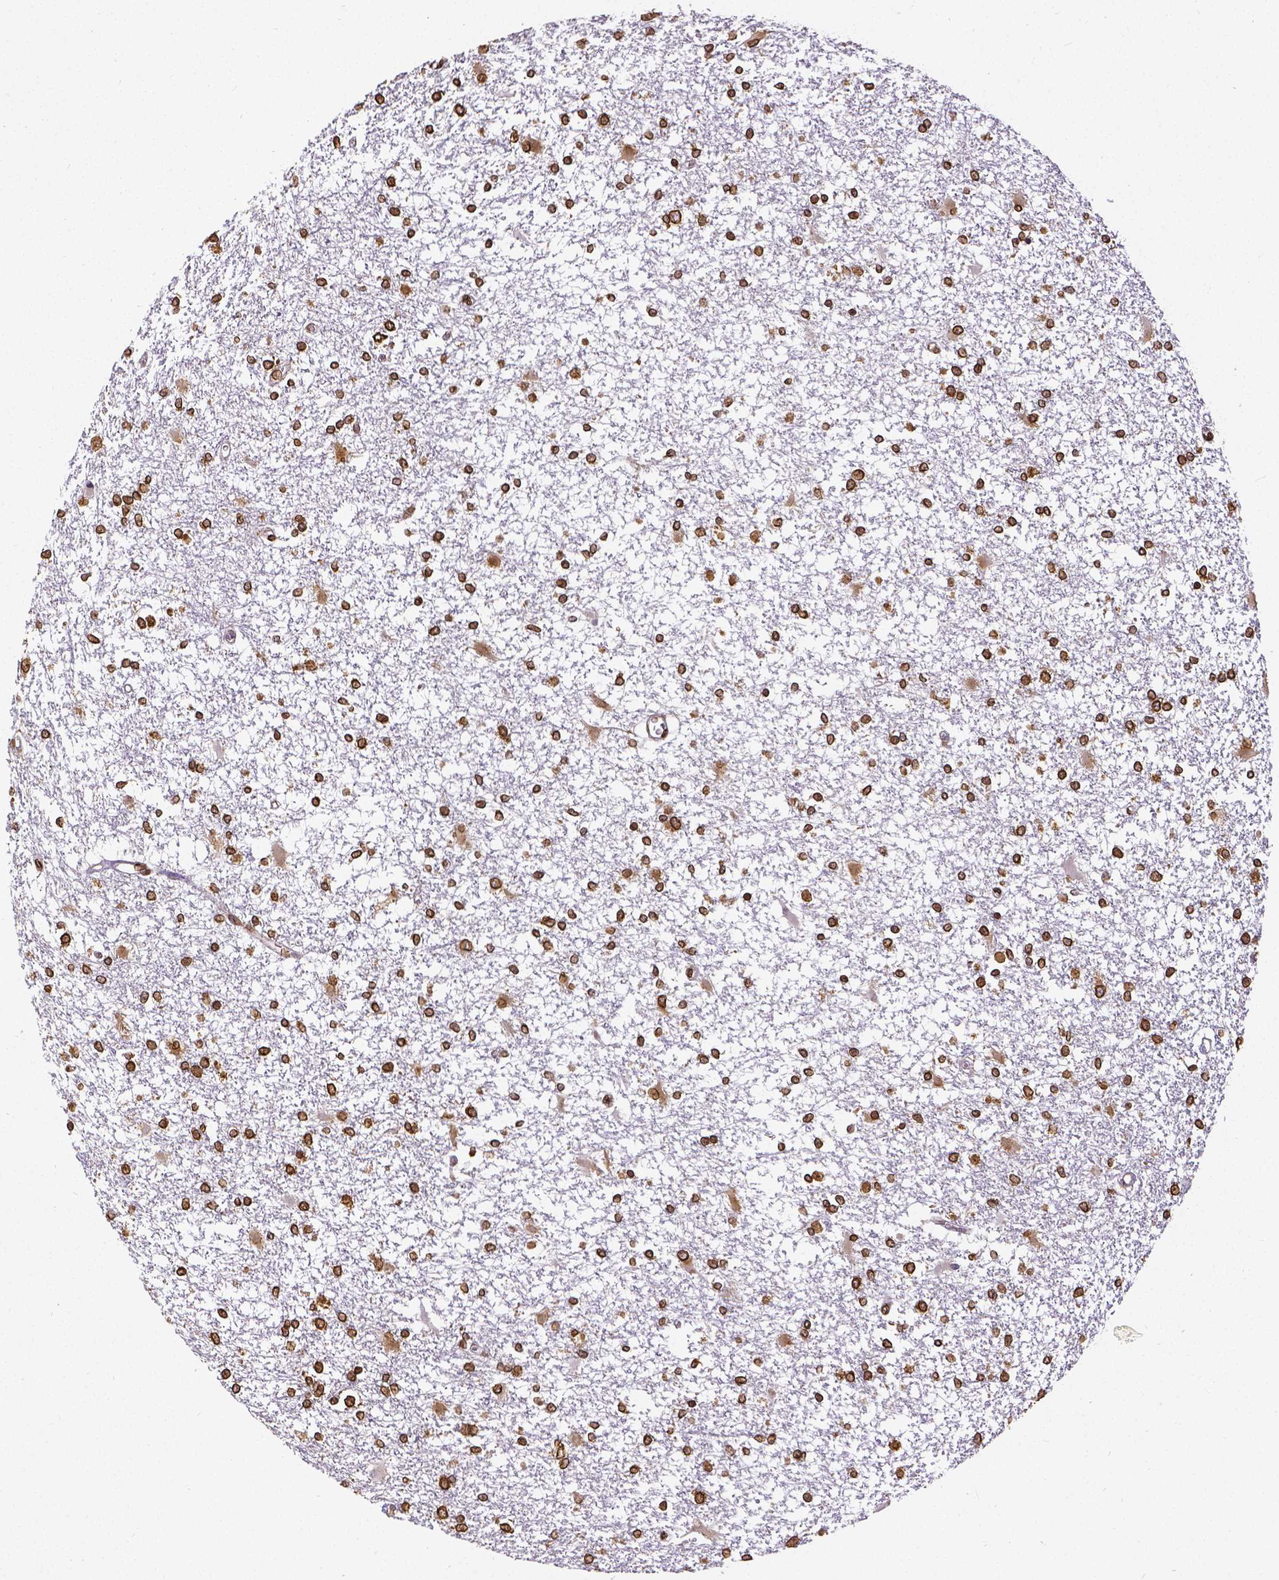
{"staining": {"intensity": "strong", "quantity": ">75%", "location": "cytoplasmic/membranous,nuclear"}, "tissue": "glioma", "cell_type": "Tumor cells", "image_type": "cancer", "snomed": [{"axis": "morphology", "description": "Glioma, malignant, High grade"}, {"axis": "topography", "description": "Cerebral cortex"}], "caption": "A brown stain highlights strong cytoplasmic/membranous and nuclear staining of a protein in glioma tumor cells. (Stains: DAB (3,3'-diaminobenzidine) in brown, nuclei in blue, Microscopy: brightfield microscopy at high magnification).", "gene": "MTDH", "patient": {"sex": "male", "age": 79}}